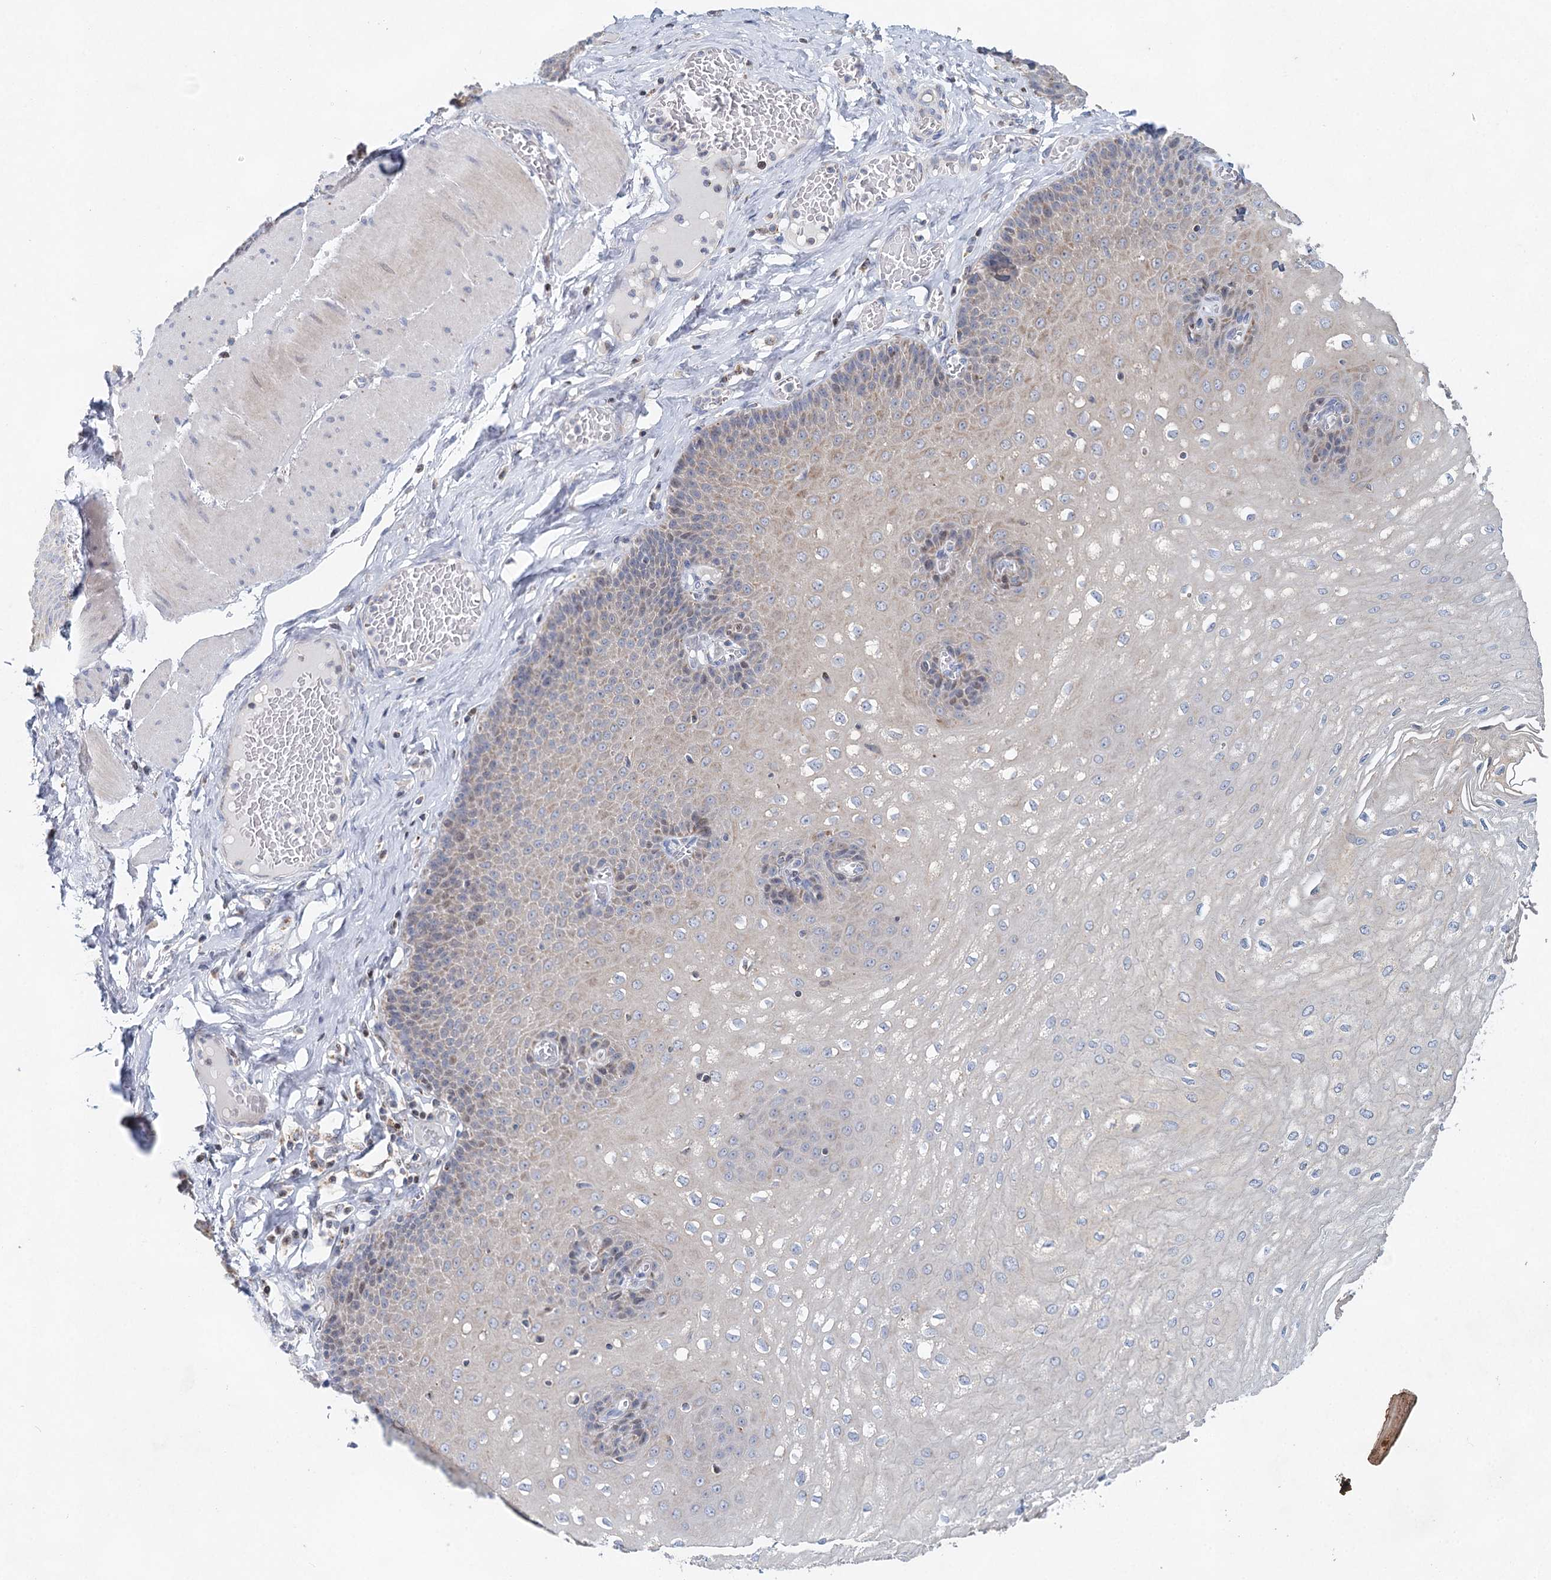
{"staining": {"intensity": "weak", "quantity": "<25%", "location": "cytoplasmic/membranous"}, "tissue": "esophagus", "cell_type": "Squamous epithelial cells", "image_type": "normal", "snomed": [{"axis": "morphology", "description": "Normal tissue, NOS"}, {"axis": "topography", "description": "Esophagus"}], "caption": "This is an IHC photomicrograph of benign esophagus. There is no positivity in squamous epithelial cells.", "gene": "XPO6", "patient": {"sex": "male", "age": 60}}